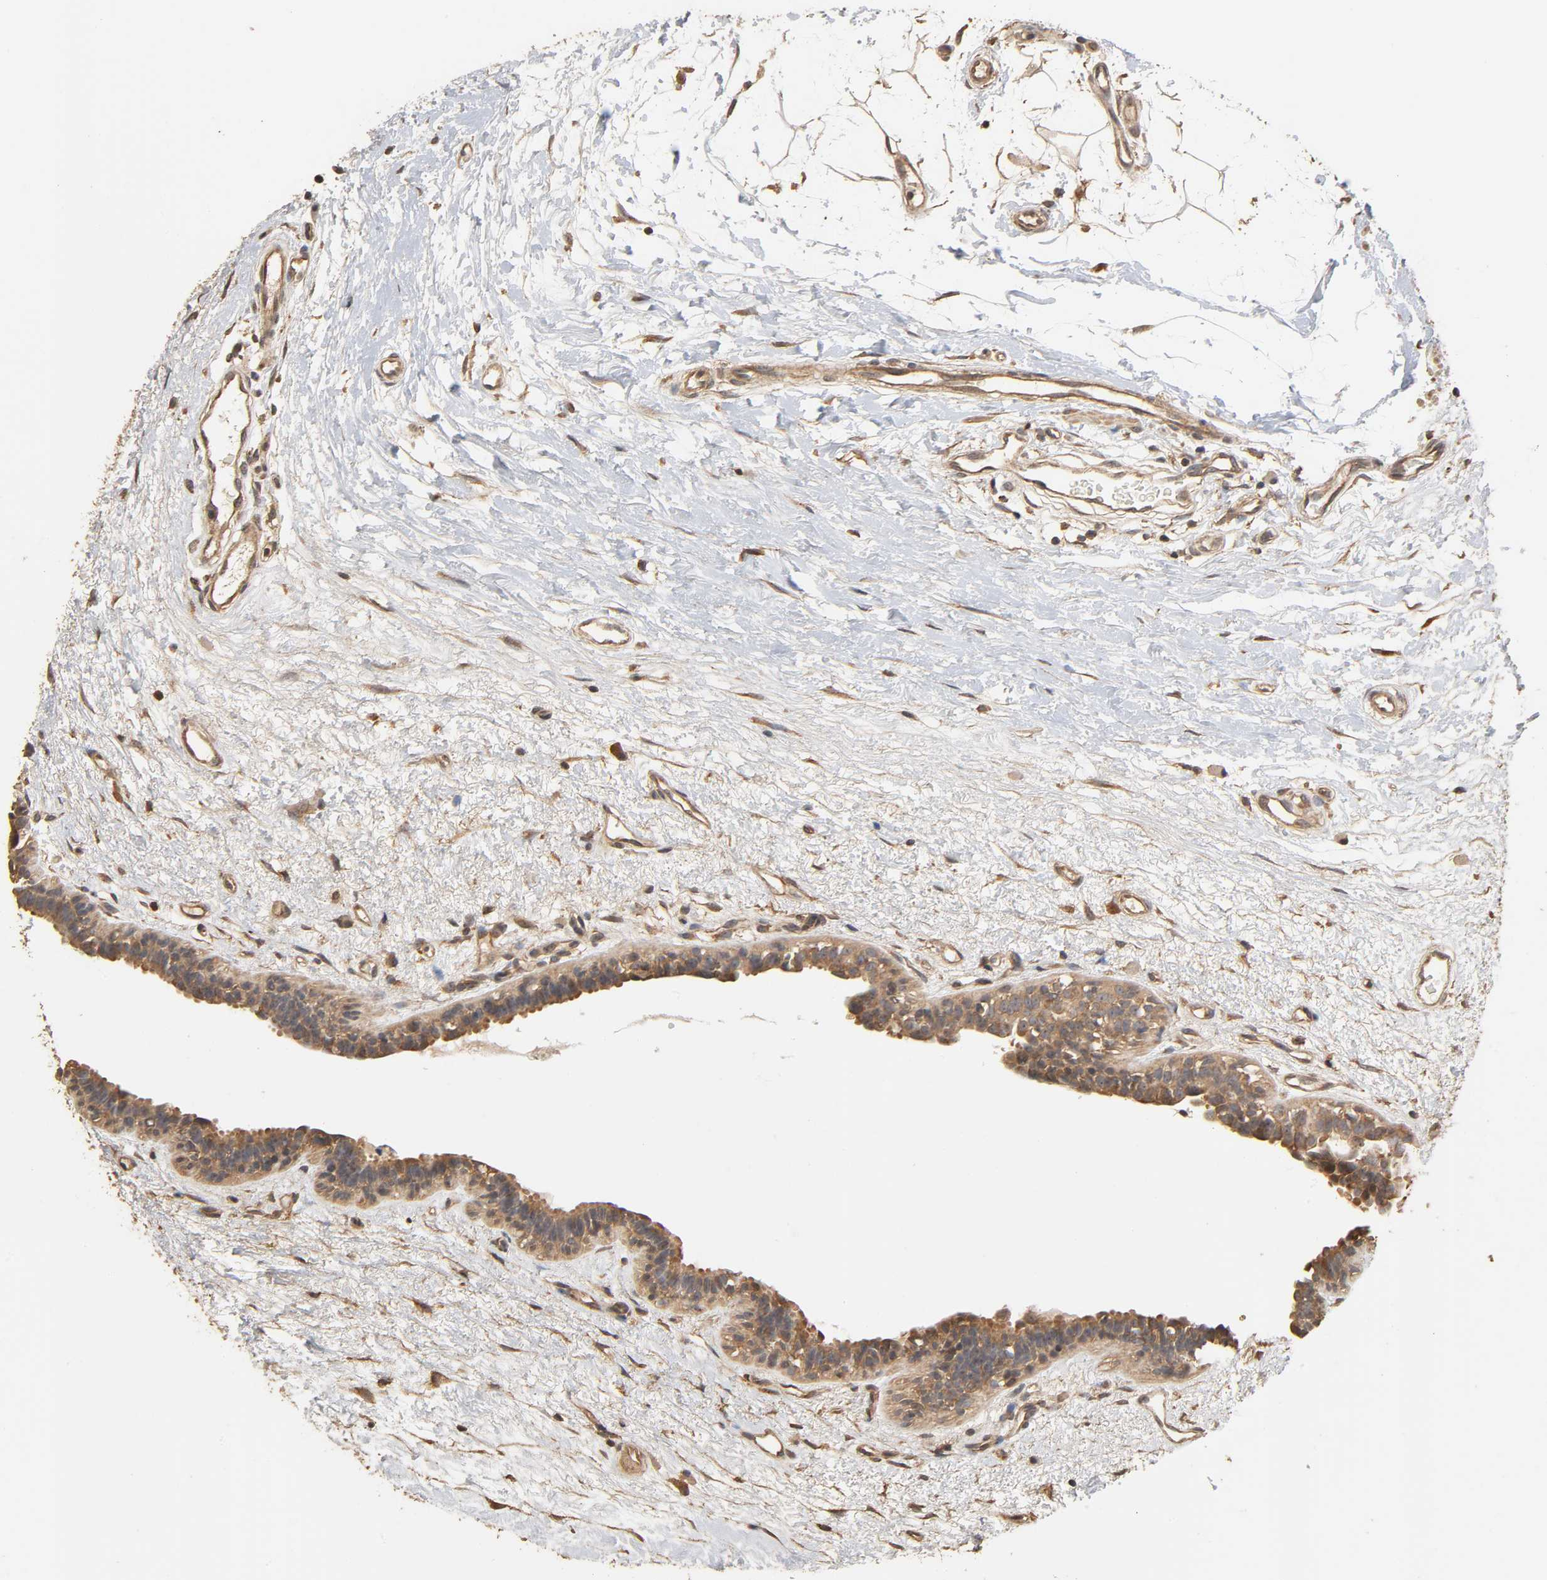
{"staining": {"intensity": "moderate", "quantity": ">75%", "location": "cytoplasmic/membranous"}, "tissue": "breast cancer", "cell_type": "Tumor cells", "image_type": "cancer", "snomed": [{"axis": "morphology", "description": "Duct carcinoma"}, {"axis": "topography", "description": "Breast"}], "caption": "IHC photomicrograph of neoplastic tissue: human breast cancer stained using IHC demonstrates medium levels of moderate protein expression localized specifically in the cytoplasmic/membranous of tumor cells, appearing as a cytoplasmic/membranous brown color.", "gene": "ARHGEF7", "patient": {"sex": "female", "age": 40}}